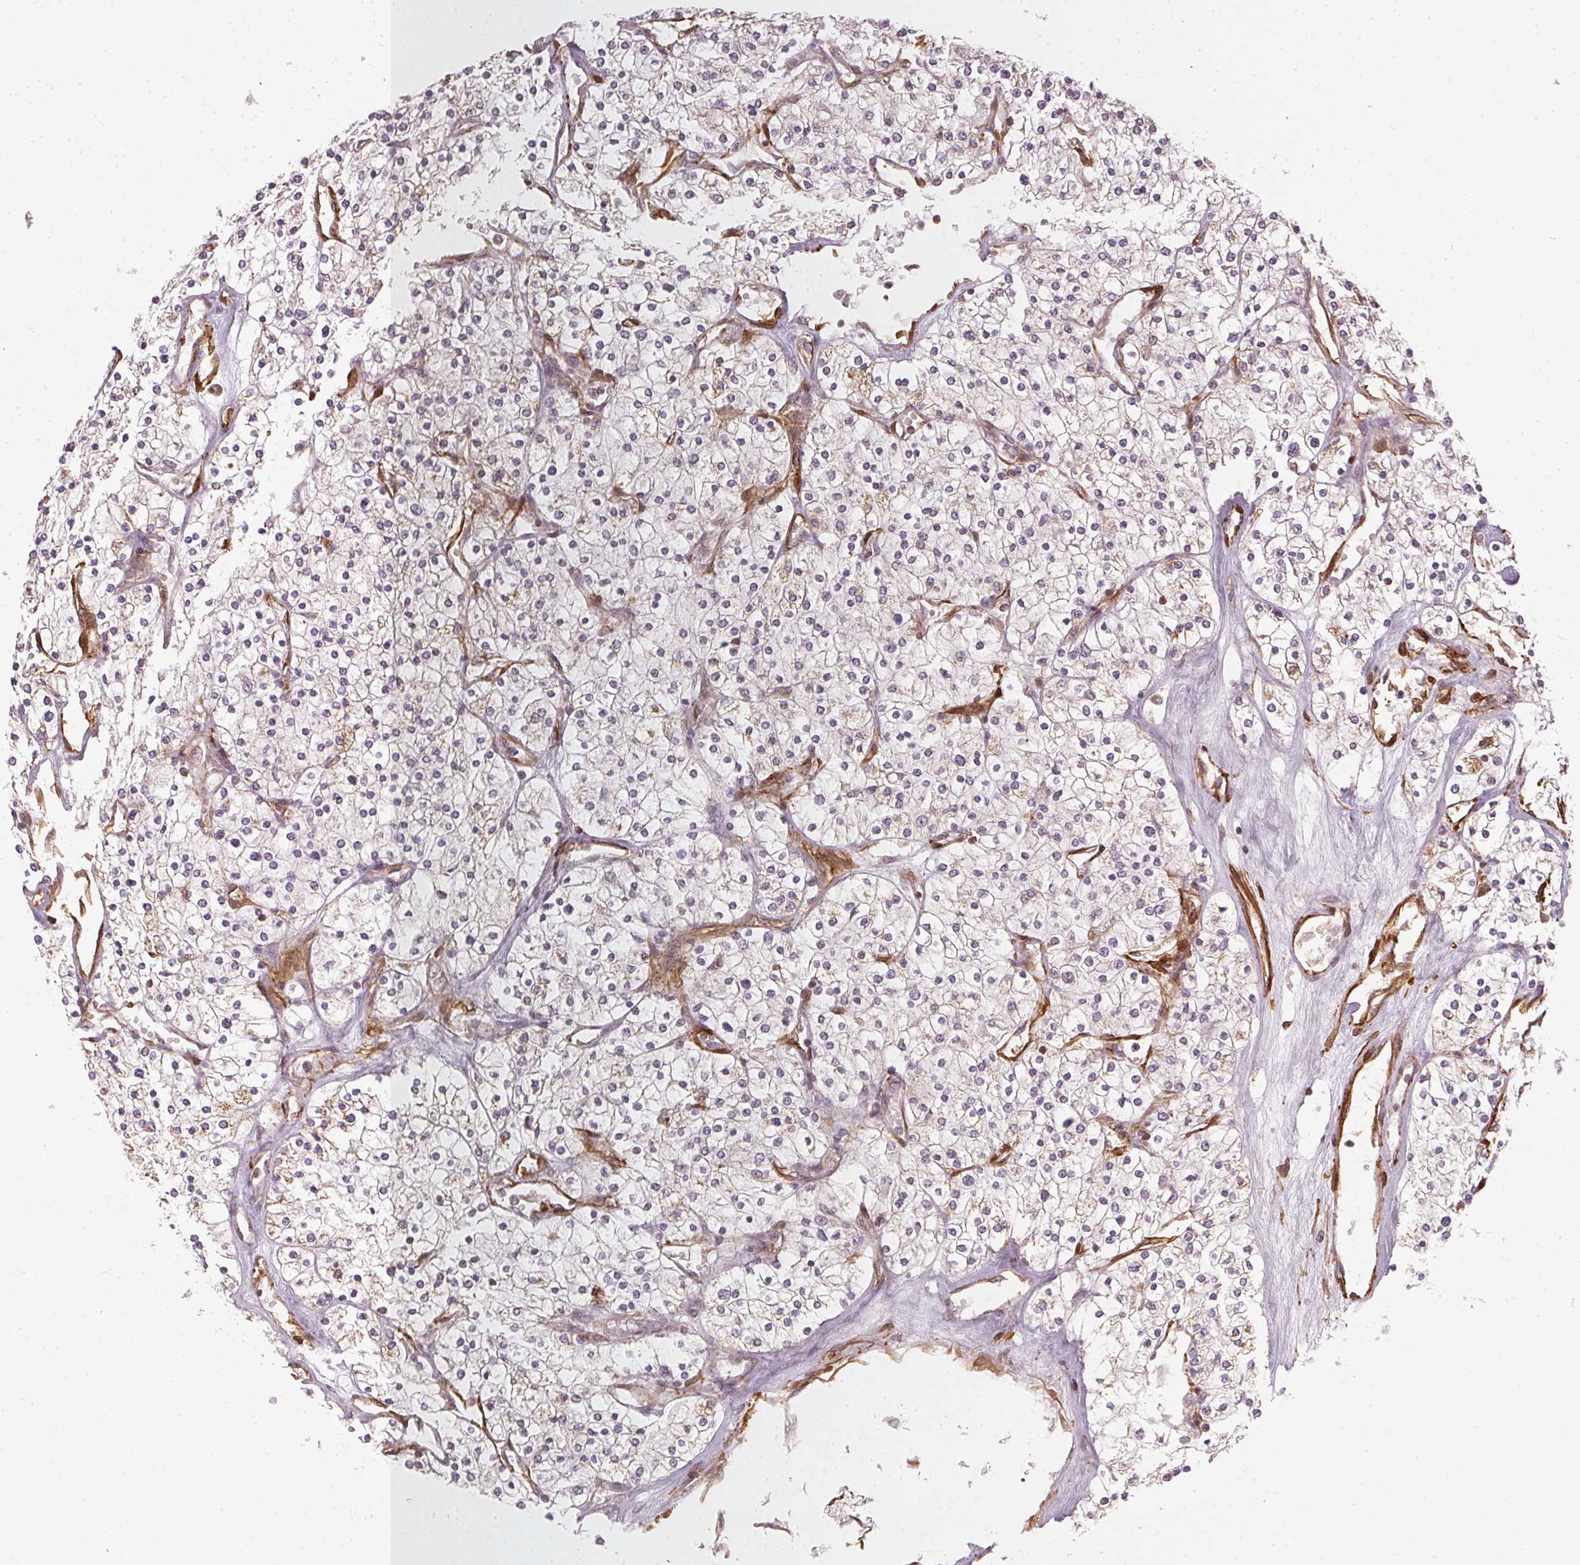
{"staining": {"intensity": "negative", "quantity": "none", "location": "none"}, "tissue": "renal cancer", "cell_type": "Tumor cells", "image_type": "cancer", "snomed": [{"axis": "morphology", "description": "Adenocarcinoma, NOS"}, {"axis": "topography", "description": "Kidney"}], "caption": "A photomicrograph of adenocarcinoma (renal) stained for a protein displays no brown staining in tumor cells.", "gene": "NADK2", "patient": {"sex": "male", "age": 80}}